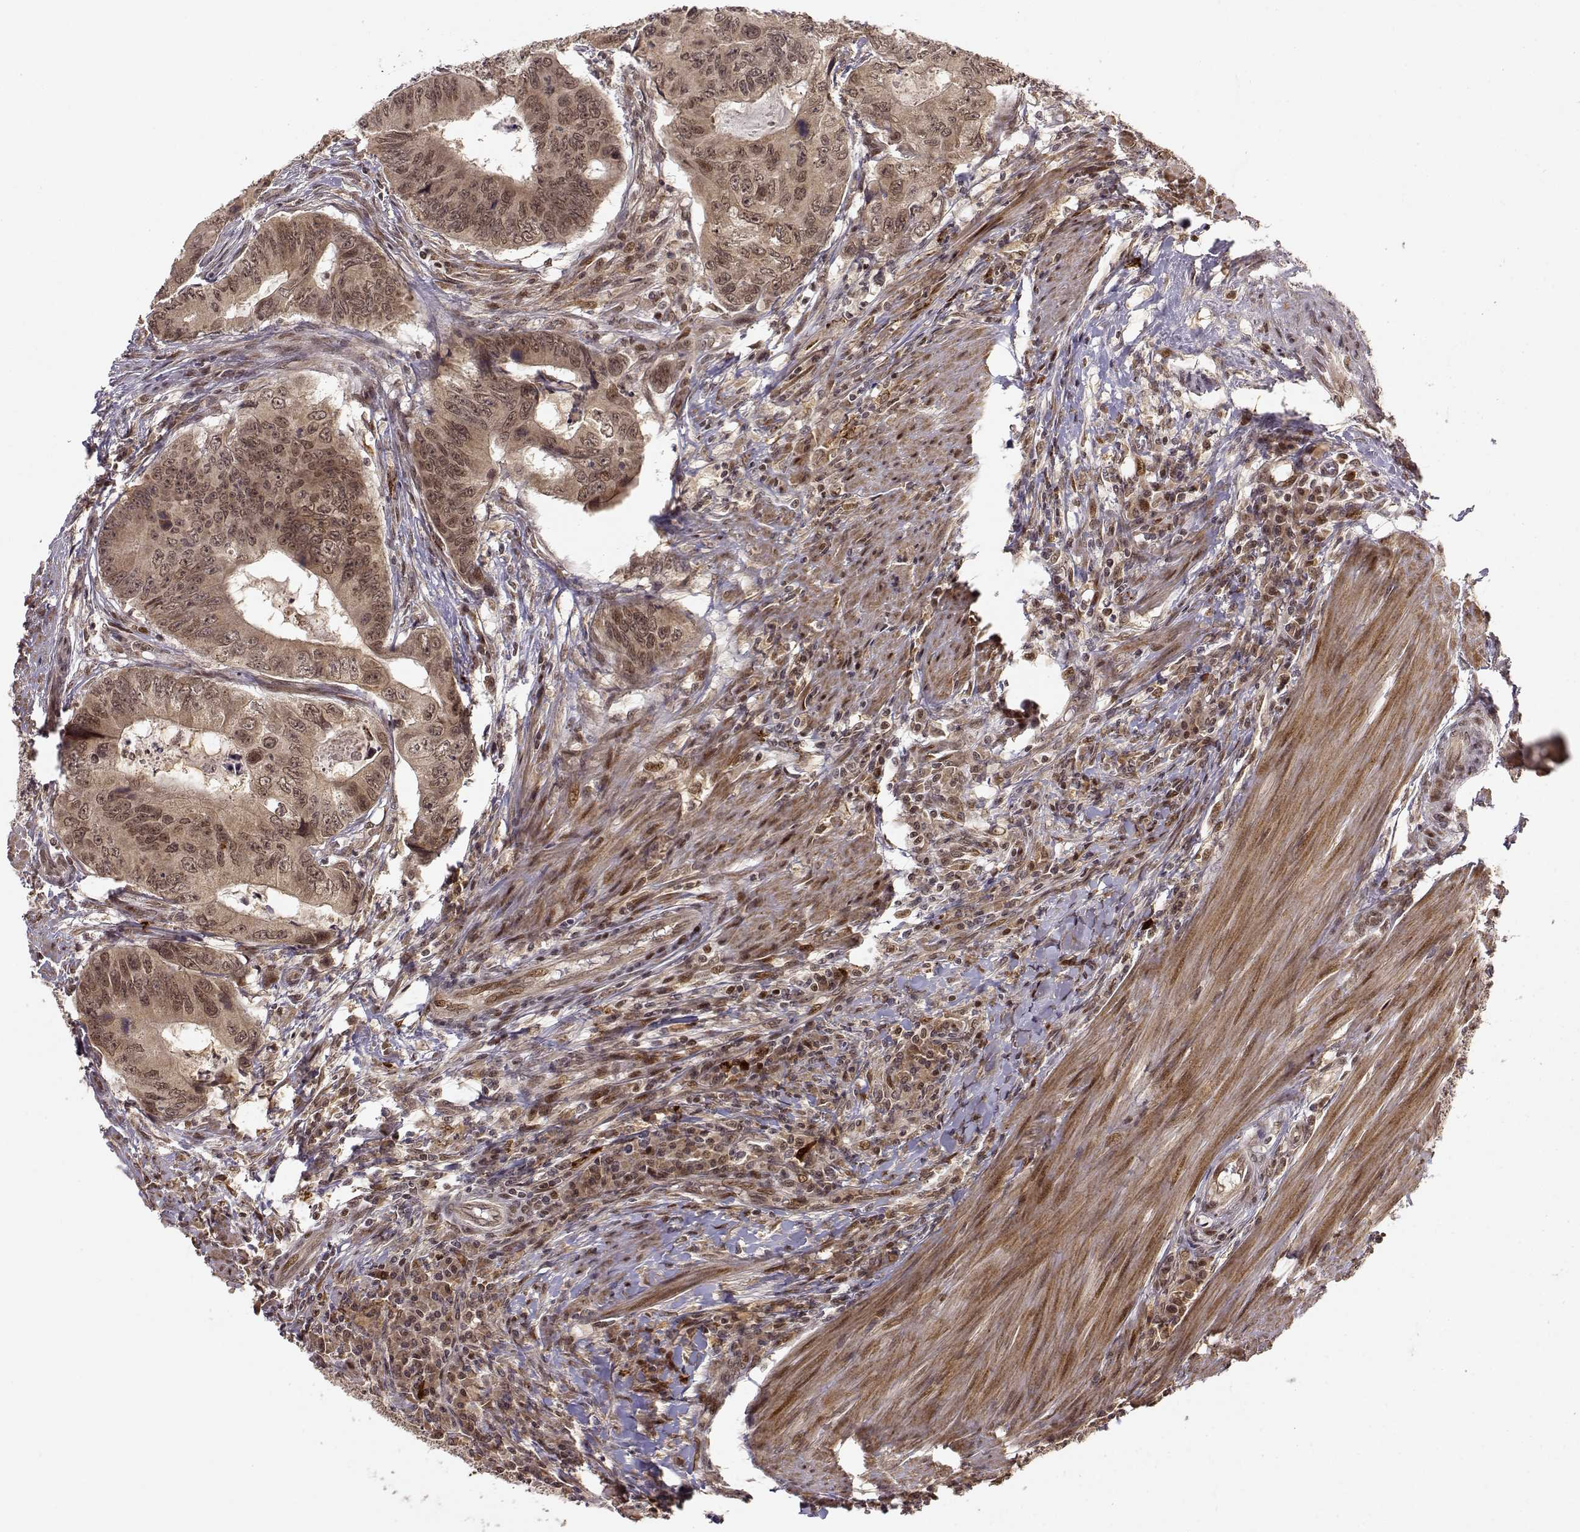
{"staining": {"intensity": "moderate", "quantity": ">75%", "location": "cytoplasmic/membranous,nuclear"}, "tissue": "colorectal cancer", "cell_type": "Tumor cells", "image_type": "cancer", "snomed": [{"axis": "morphology", "description": "Adenocarcinoma, NOS"}, {"axis": "topography", "description": "Colon"}], "caption": "An immunohistochemistry (IHC) micrograph of tumor tissue is shown. Protein staining in brown shows moderate cytoplasmic/membranous and nuclear positivity in colorectal cancer within tumor cells.", "gene": "MAEA", "patient": {"sex": "male", "age": 53}}